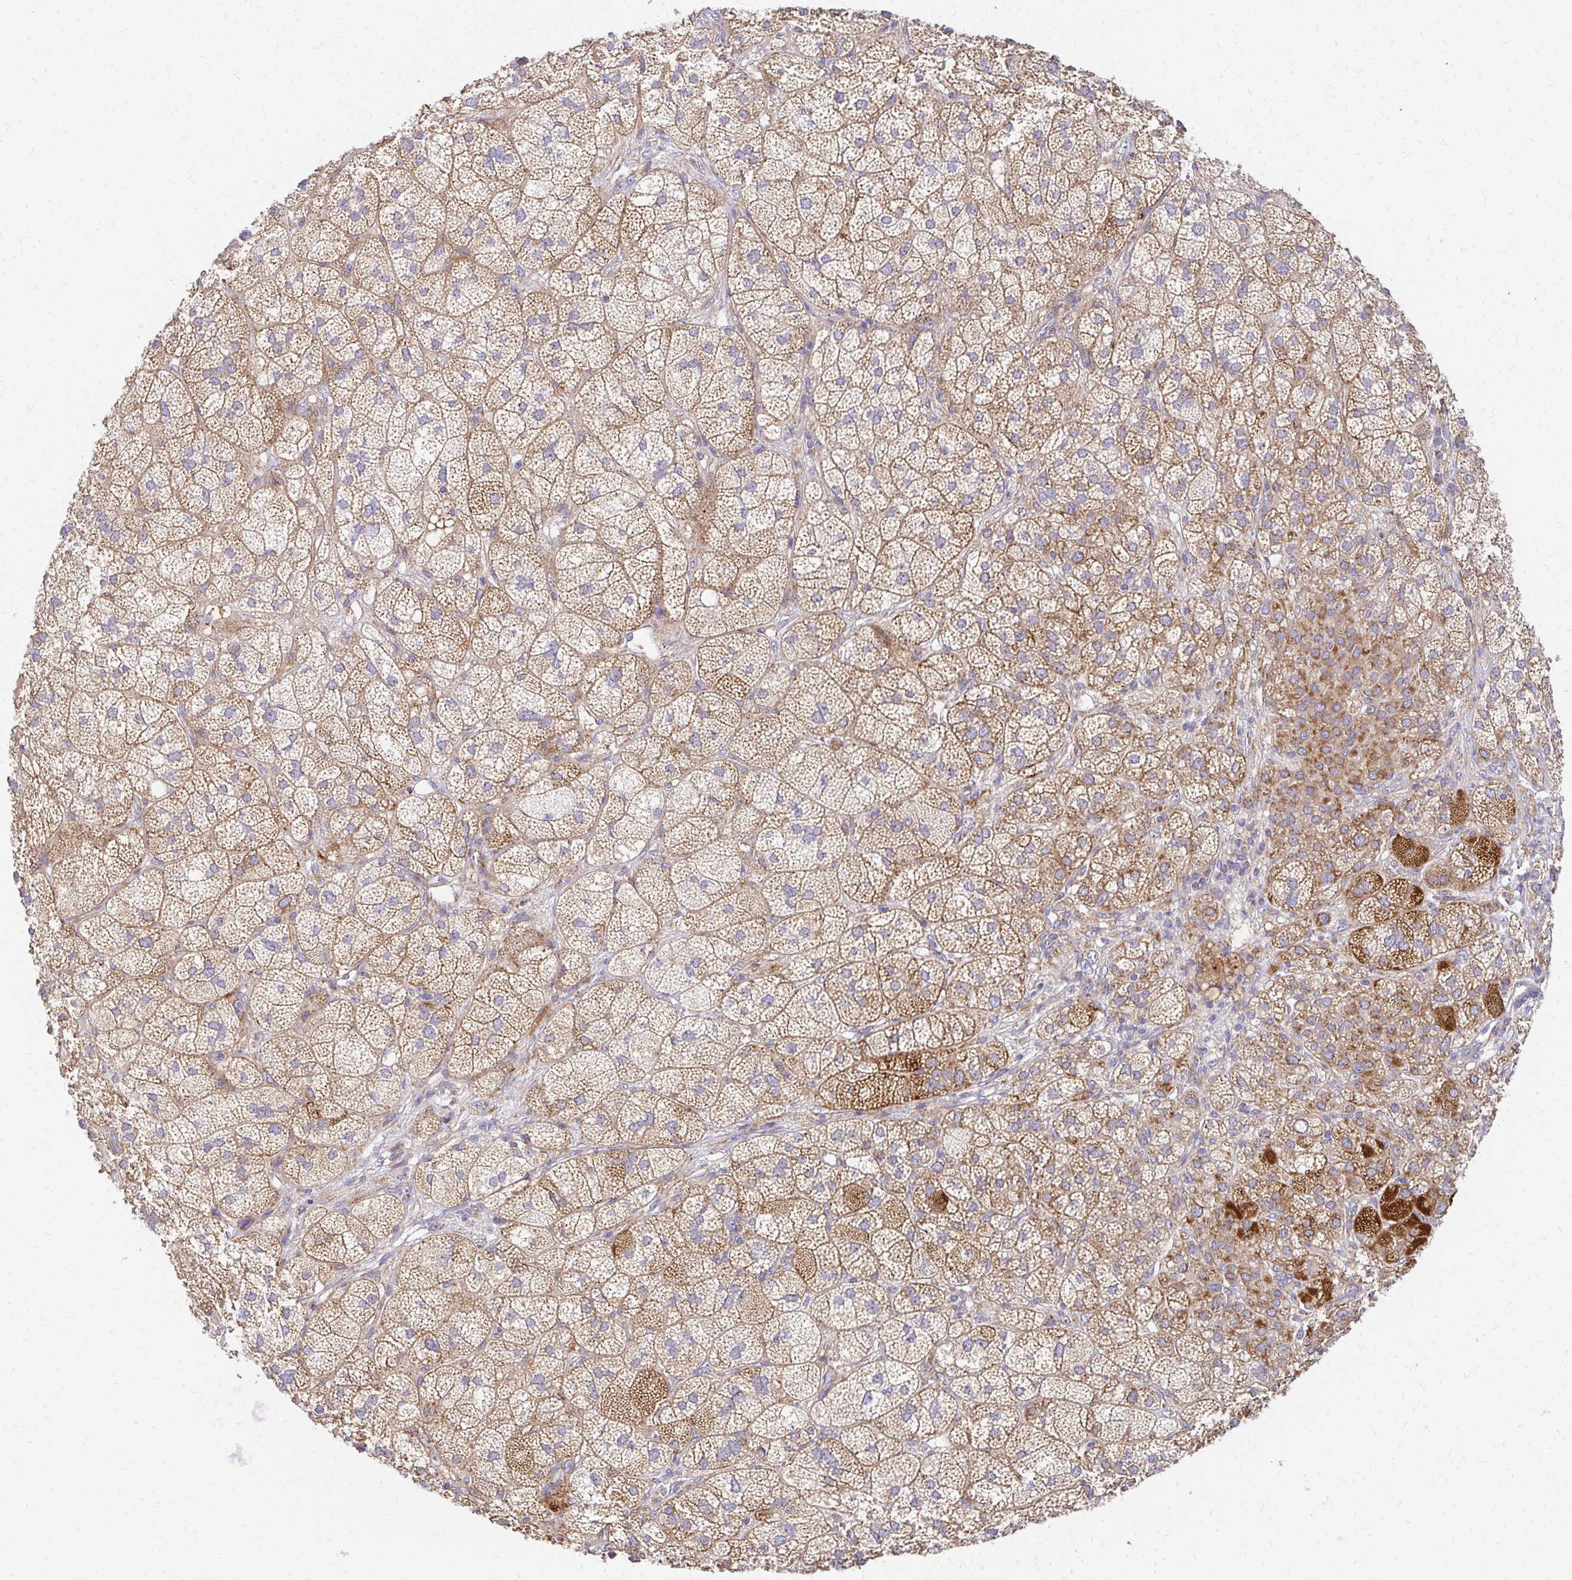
{"staining": {"intensity": "moderate", "quantity": ">75%", "location": "cytoplasmic/membranous"}, "tissue": "adrenal gland", "cell_type": "Glandular cells", "image_type": "normal", "snomed": [{"axis": "morphology", "description": "Normal tissue, NOS"}, {"axis": "topography", "description": "Adrenal gland"}], "caption": "Immunohistochemical staining of unremarkable human adrenal gland displays medium levels of moderate cytoplasmic/membranous positivity in about >75% of glandular cells.", "gene": "MRPL13", "patient": {"sex": "female", "age": 60}}